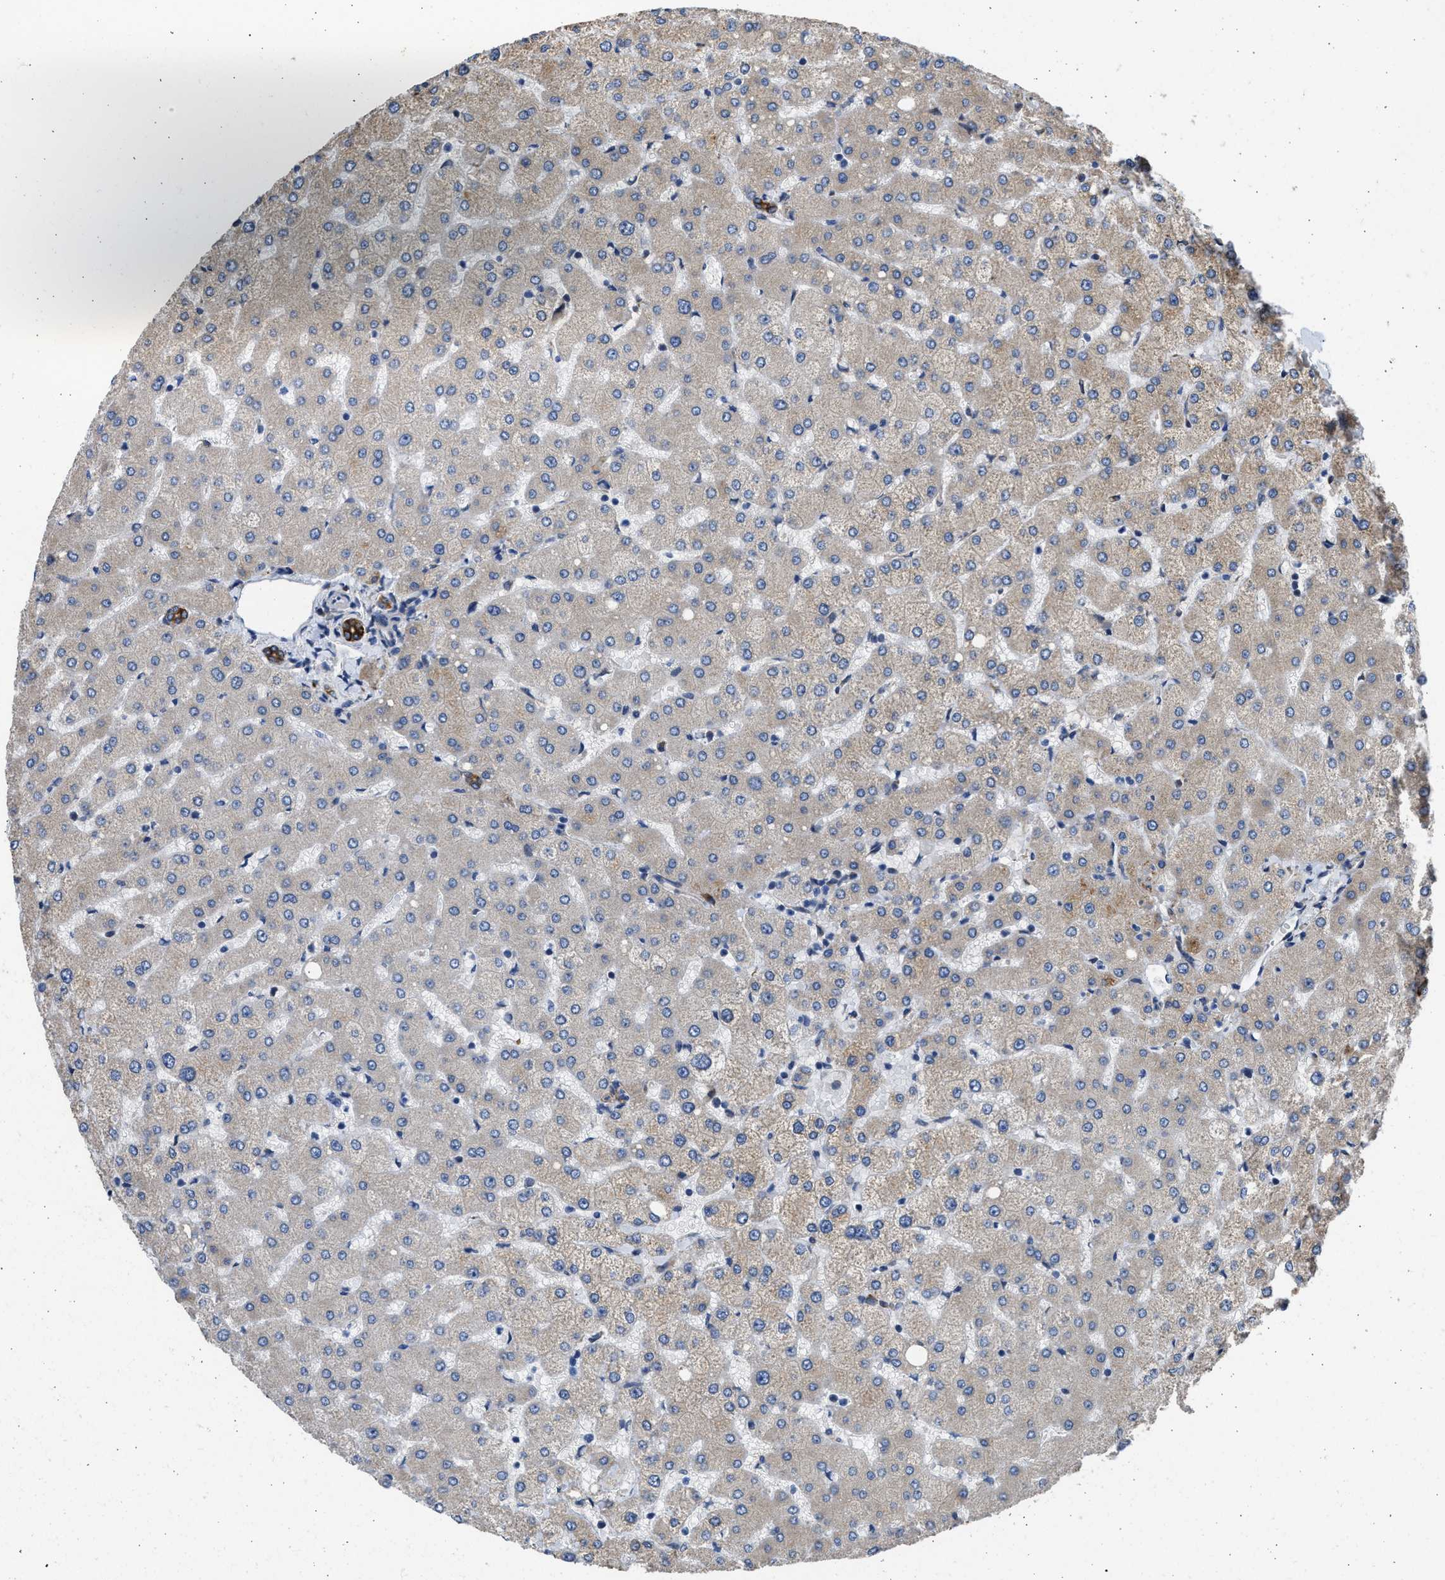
{"staining": {"intensity": "strong", "quantity": ">75%", "location": "cytoplasmic/membranous"}, "tissue": "liver", "cell_type": "Cholangiocytes", "image_type": "normal", "snomed": [{"axis": "morphology", "description": "Normal tissue, NOS"}, {"axis": "topography", "description": "Liver"}], "caption": "About >75% of cholangiocytes in normal liver exhibit strong cytoplasmic/membranous protein staining as visualized by brown immunohistochemical staining.", "gene": "PLD2", "patient": {"sex": "female", "age": 54}}